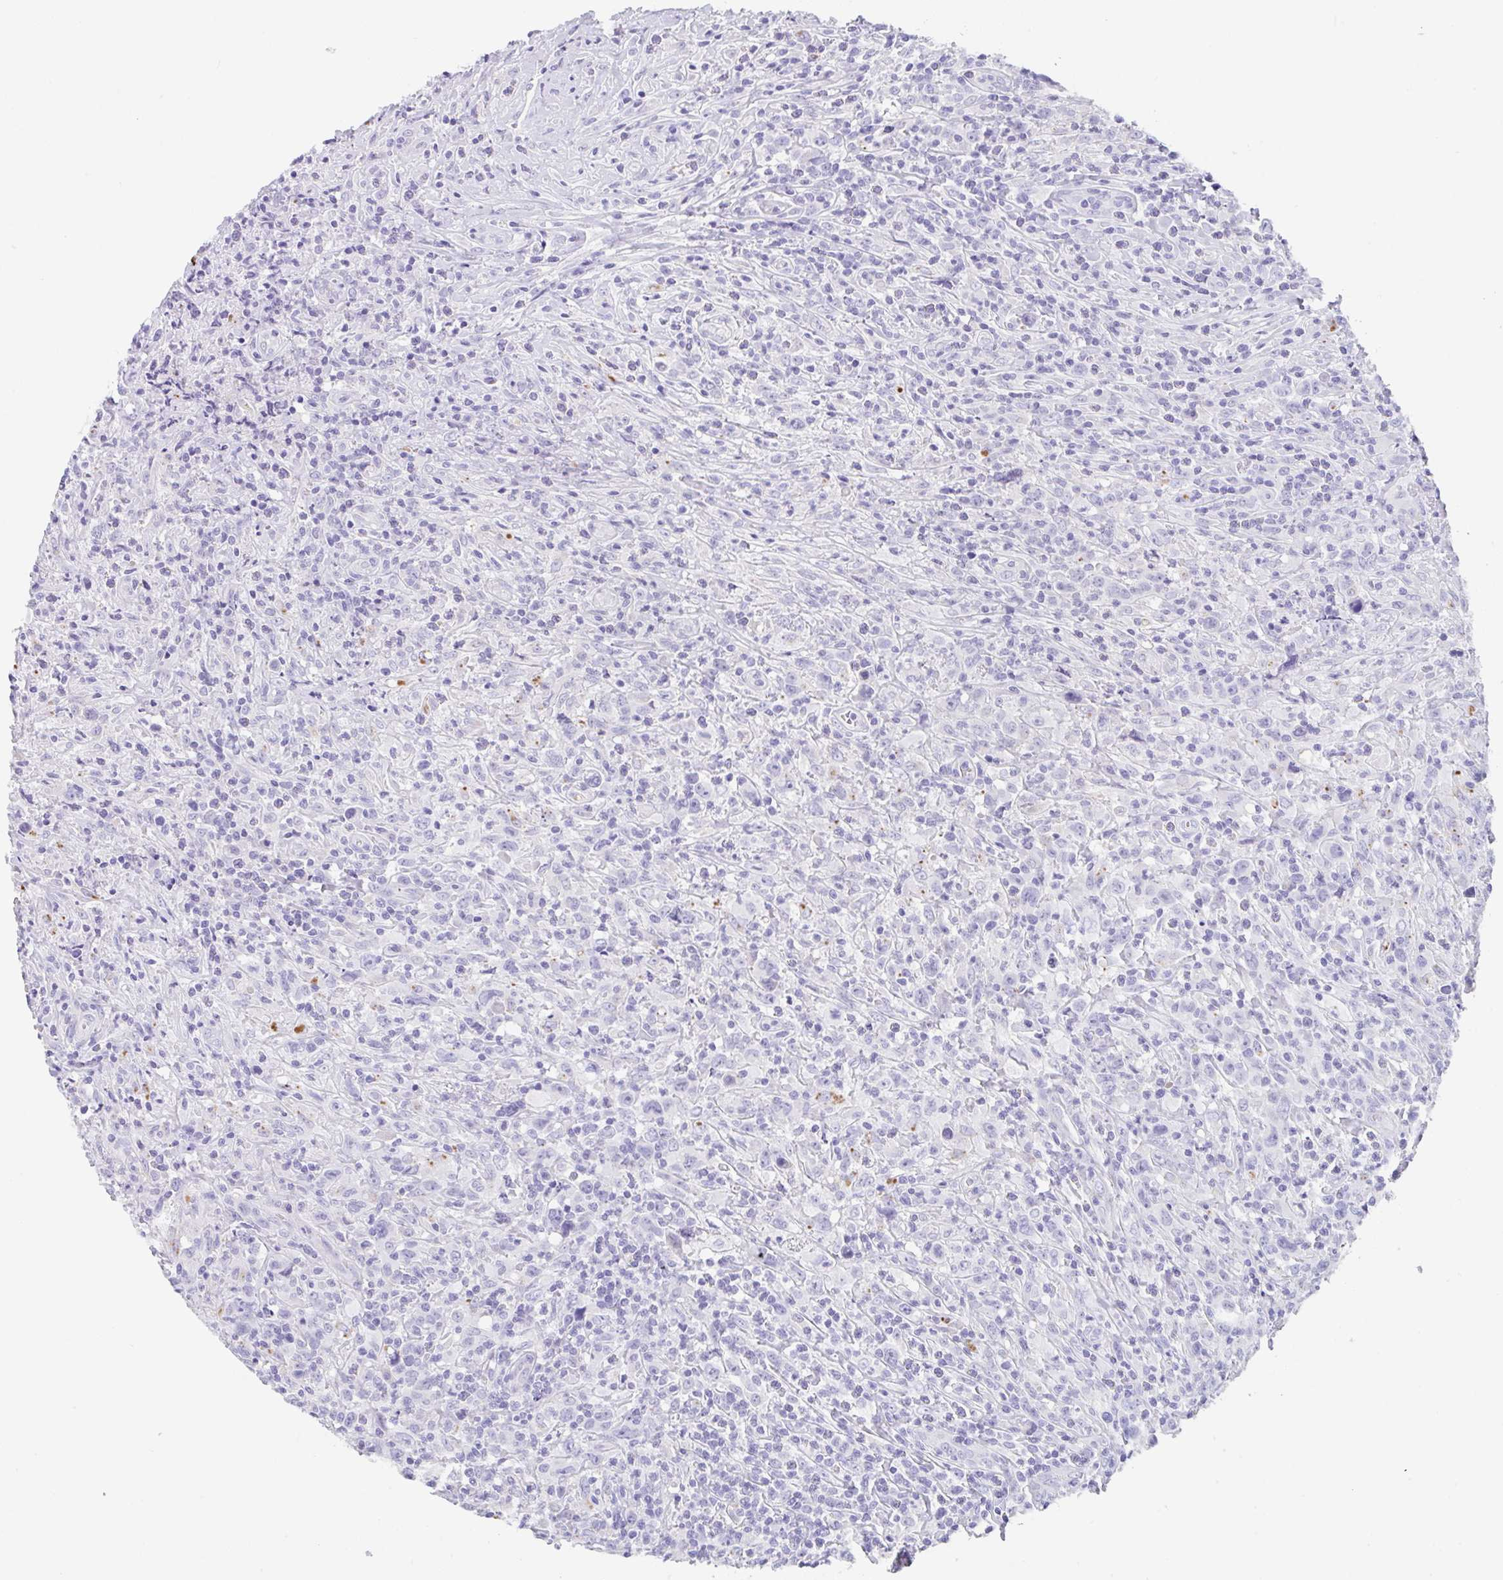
{"staining": {"intensity": "negative", "quantity": "none", "location": "none"}, "tissue": "lymphoma", "cell_type": "Tumor cells", "image_type": "cancer", "snomed": [{"axis": "morphology", "description": "Hodgkin's disease, NOS"}, {"axis": "topography", "description": "Lymph node"}], "caption": "Immunohistochemistry (IHC) of human Hodgkin's disease shows no positivity in tumor cells.", "gene": "TRAF4", "patient": {"sex": "female", "age": 18}}